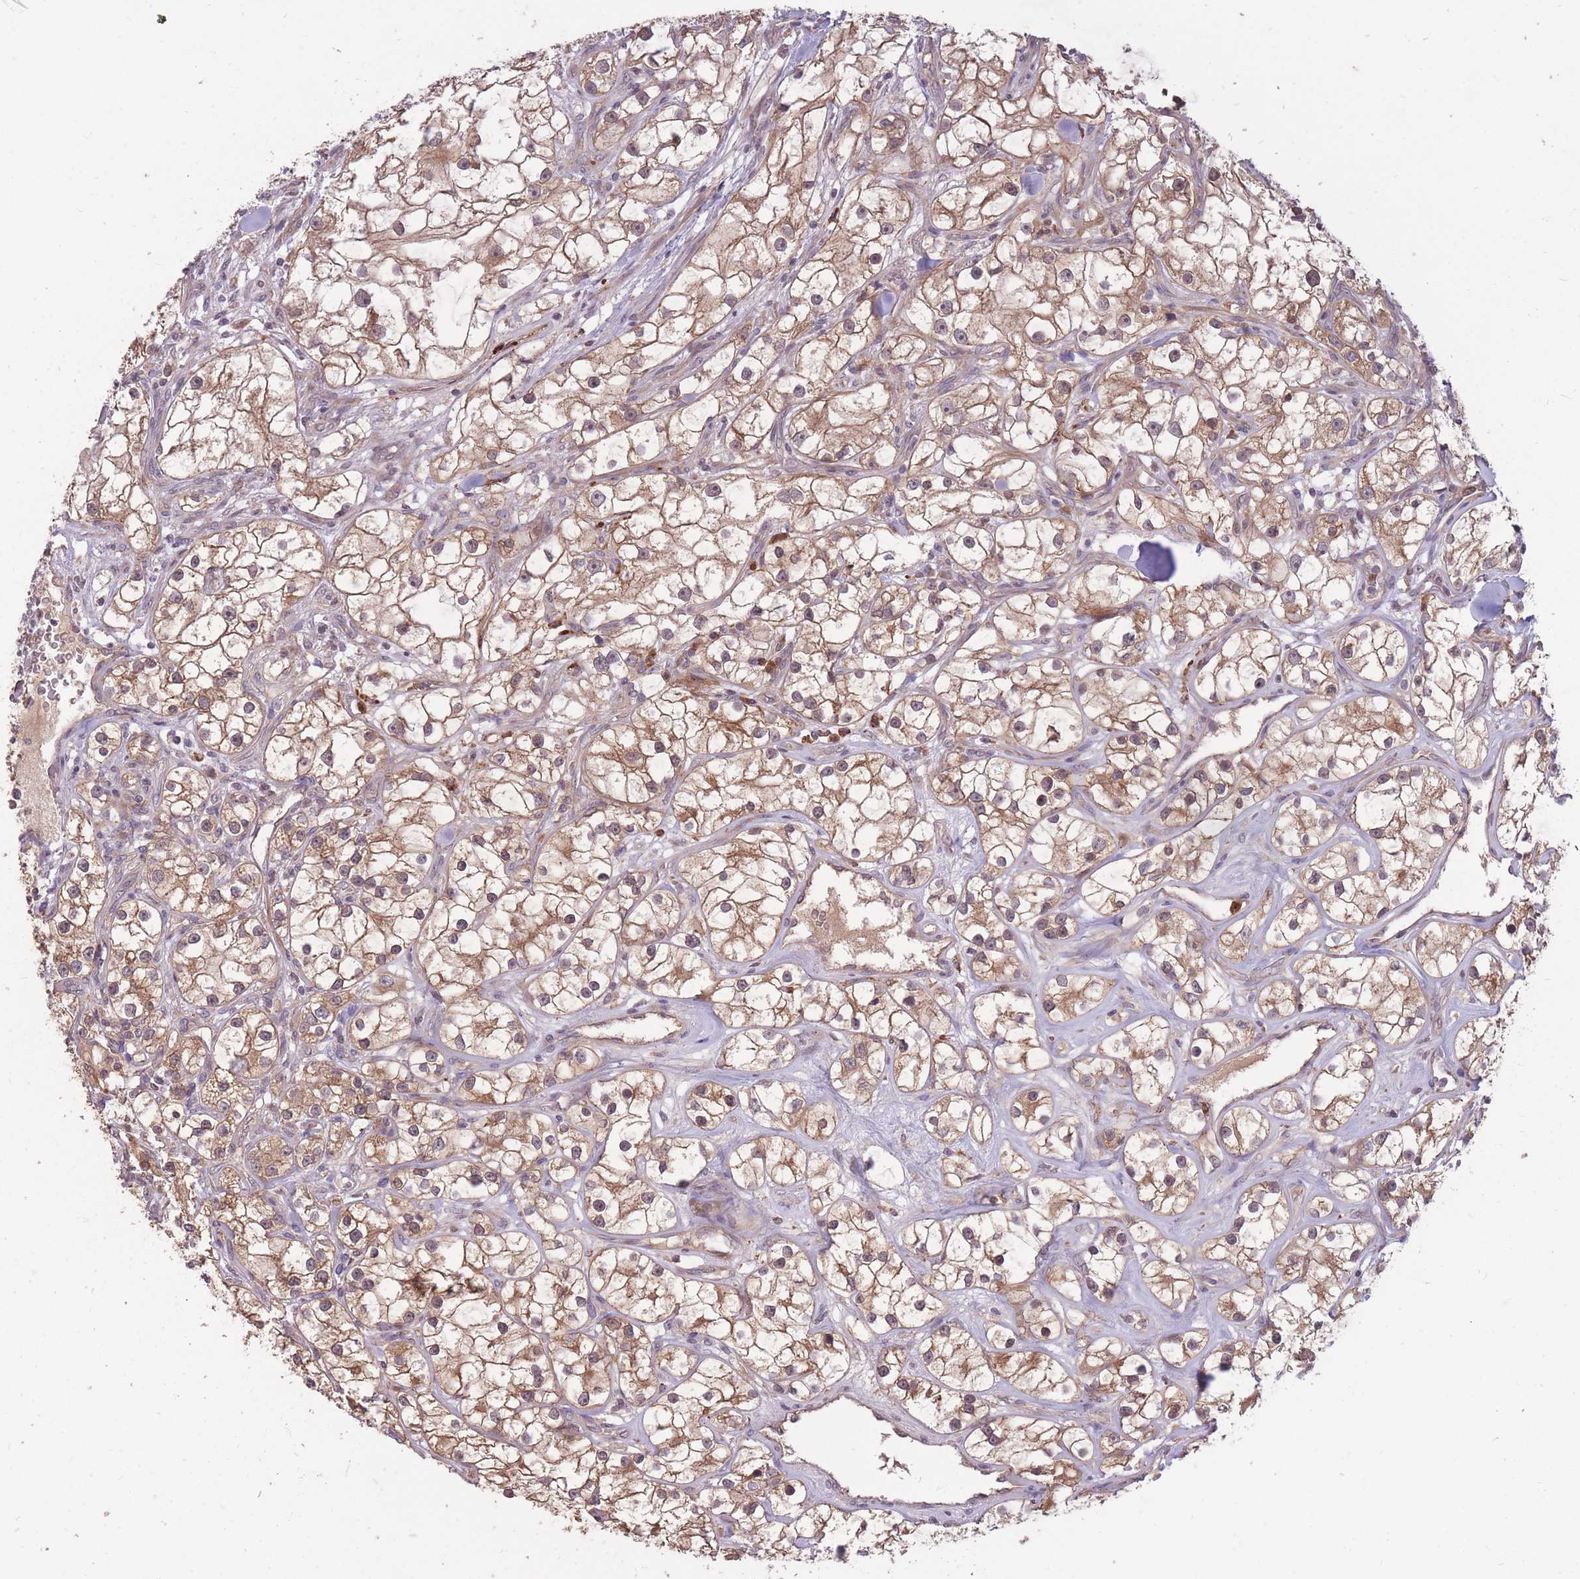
{"staining": {"intensity": "moderate", "quantity": ">75%", "location": "cytoplasmic/membranous"}, "tissue": "renal cancer", "cell_type": "Tumor cells", "image_type": "cancer", "snomed": [{"axis": "morphology", "description": "Adenocarcinoma, NOS"}, {"axis": "topography", "description": "Kidney"}], "caption": "Immunohistochemical staining of renal cancer (adenocarcinoma) displays medium levels of moderate cytoplasmic/membranous protein expression in approximately >75% of tumor cells.", "gene": "IGF2BP2", "patient": {"sex": "male", "age": 77}}